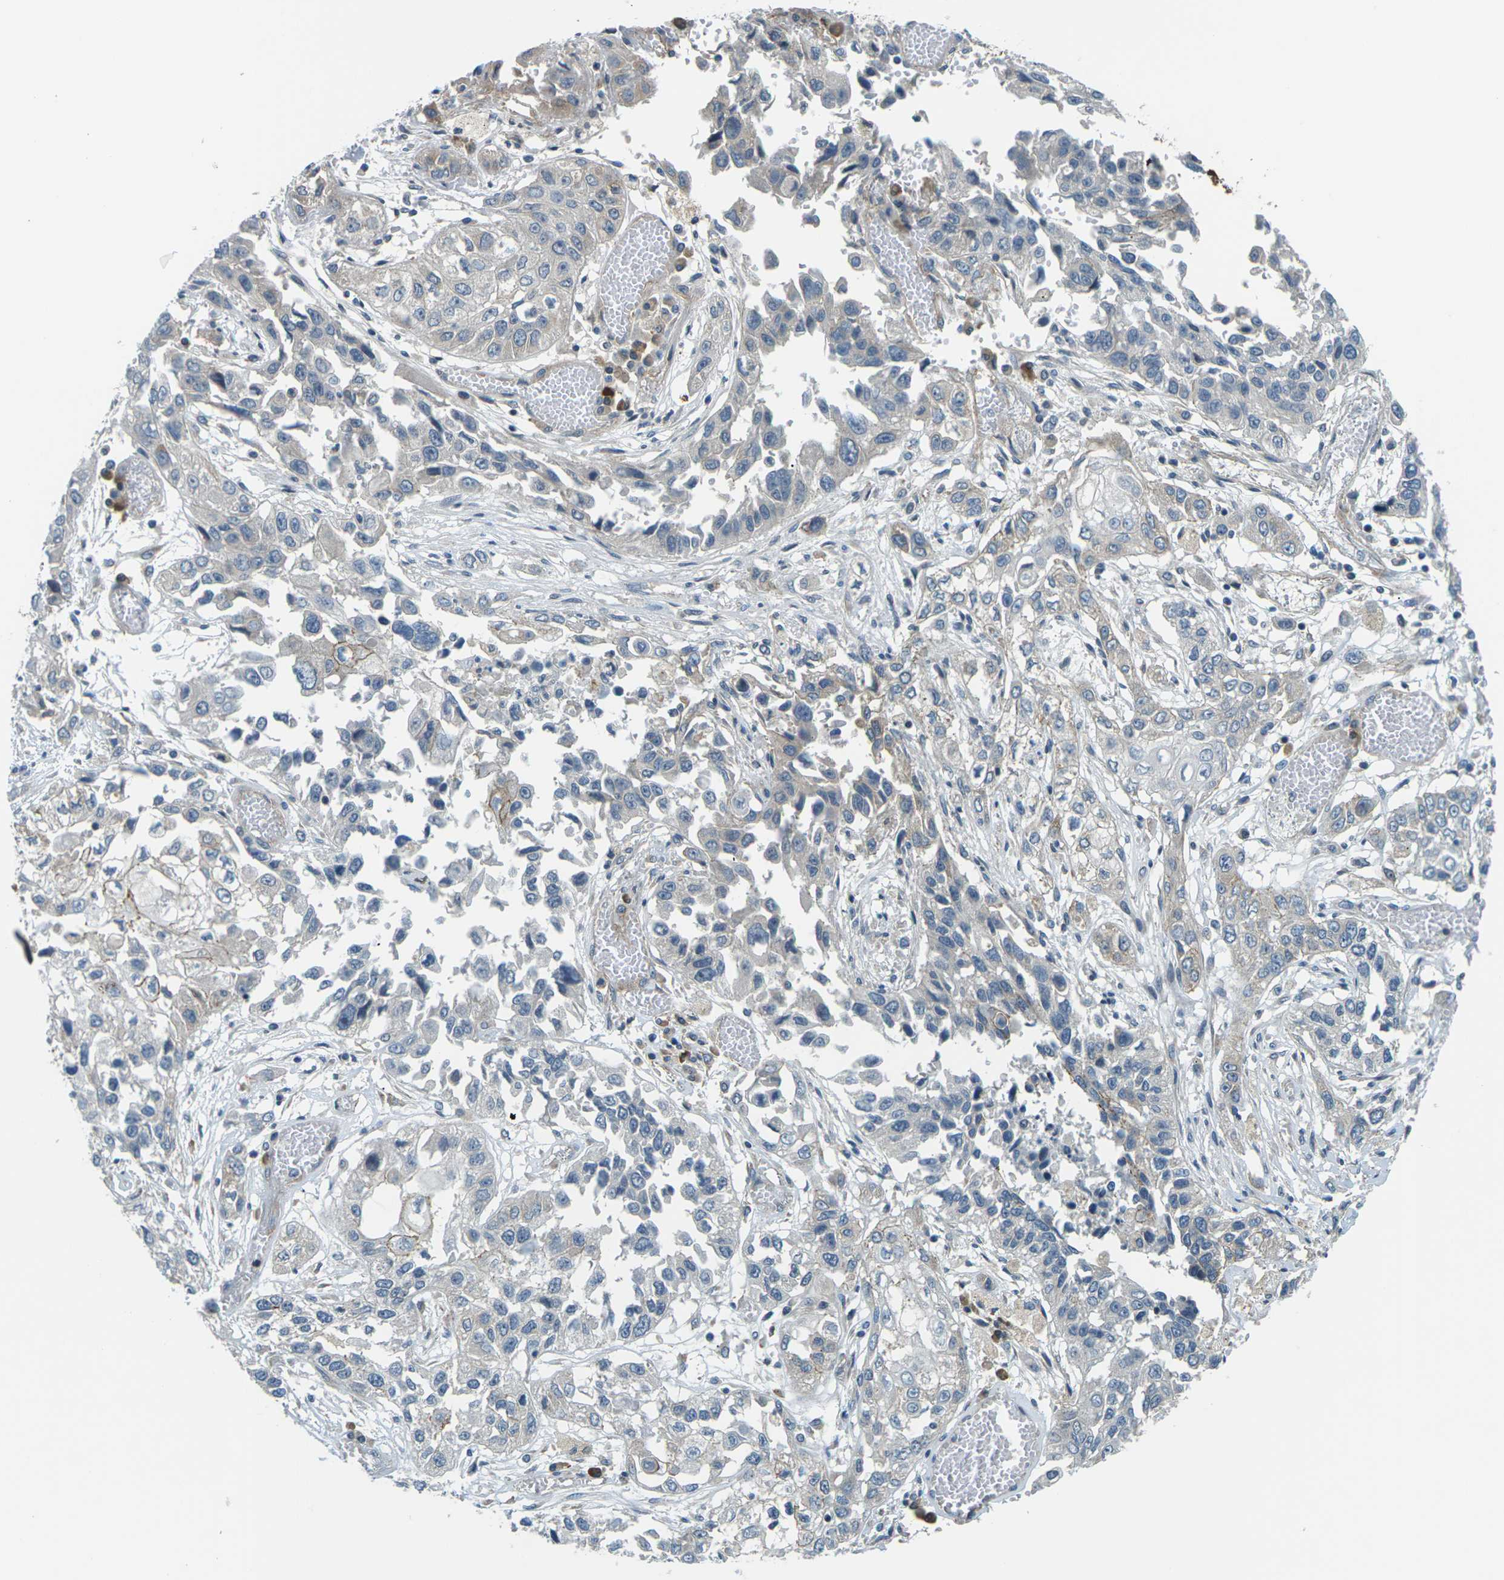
{"staining": {"intensity": "negative", "quantity": "none", "location": "none"}, "tissue": "lung cancer", "cell_type": "Tumor cells", "image_type": "cancer", "snomed": [{"axis": "morphology", "description": "Squamous cell carcinoma, NOS"}, {"axis": "topography", "description": "Lung"}], "caption": "Tumor cells are negative for brown protein staining in lung squamous cell carcinoma. (Stains: DAB (3,3'-diaminobenzidine) IHC with hematoxylin counter stain, Microscopy: brightfield microscopy at high magnification).", "gene": "SLC13A3", "patient": {"sex": "male", "age": 71}}